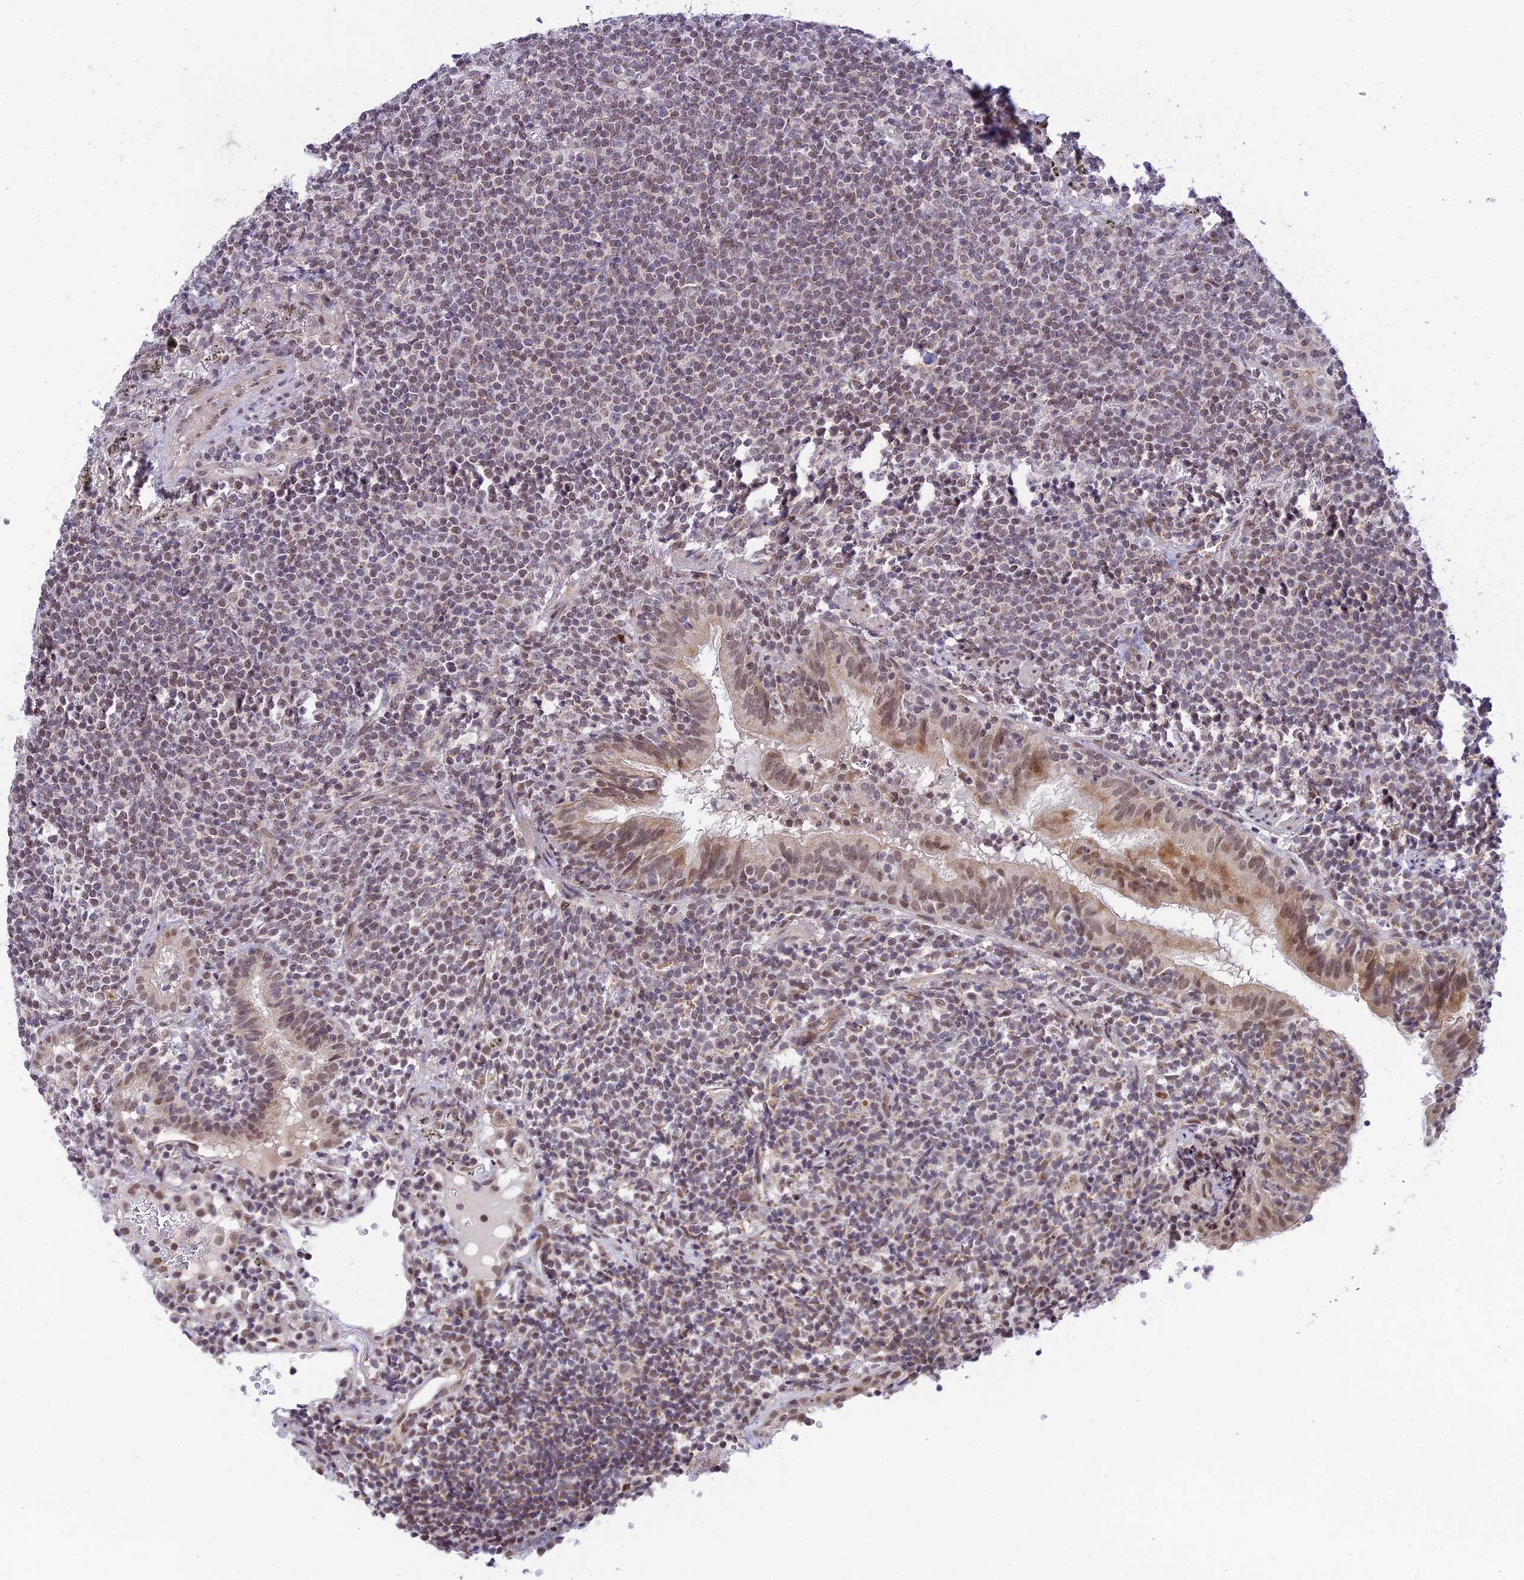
{"staining": {"intensity": "weak", "quantity": "25%-75%", "location": "nuclear"}, "tissue": "lymphoma", "cell_type": "Tumor cells", "image_type": "cancer", "snomed": [{"axis": "morphology", "description": "Malignant lymphoma, non-Hodgkin's type, Low grade"}, {"axis": "topography", "description": "Lung"}], "caption": "Lymphoma was stained to show a protein in brown. There is low levels of weak nuclear positivity in approximately 25%-75% of tumor cells. The staining is performed using DAB (3,3'-diaminobenzidine) brown chromogen to label protein expression. The nuclei are counter-stained blue using hematoxylin.", "gene": "MICOS13", "patient": {"sex": "female", "age": 71}}